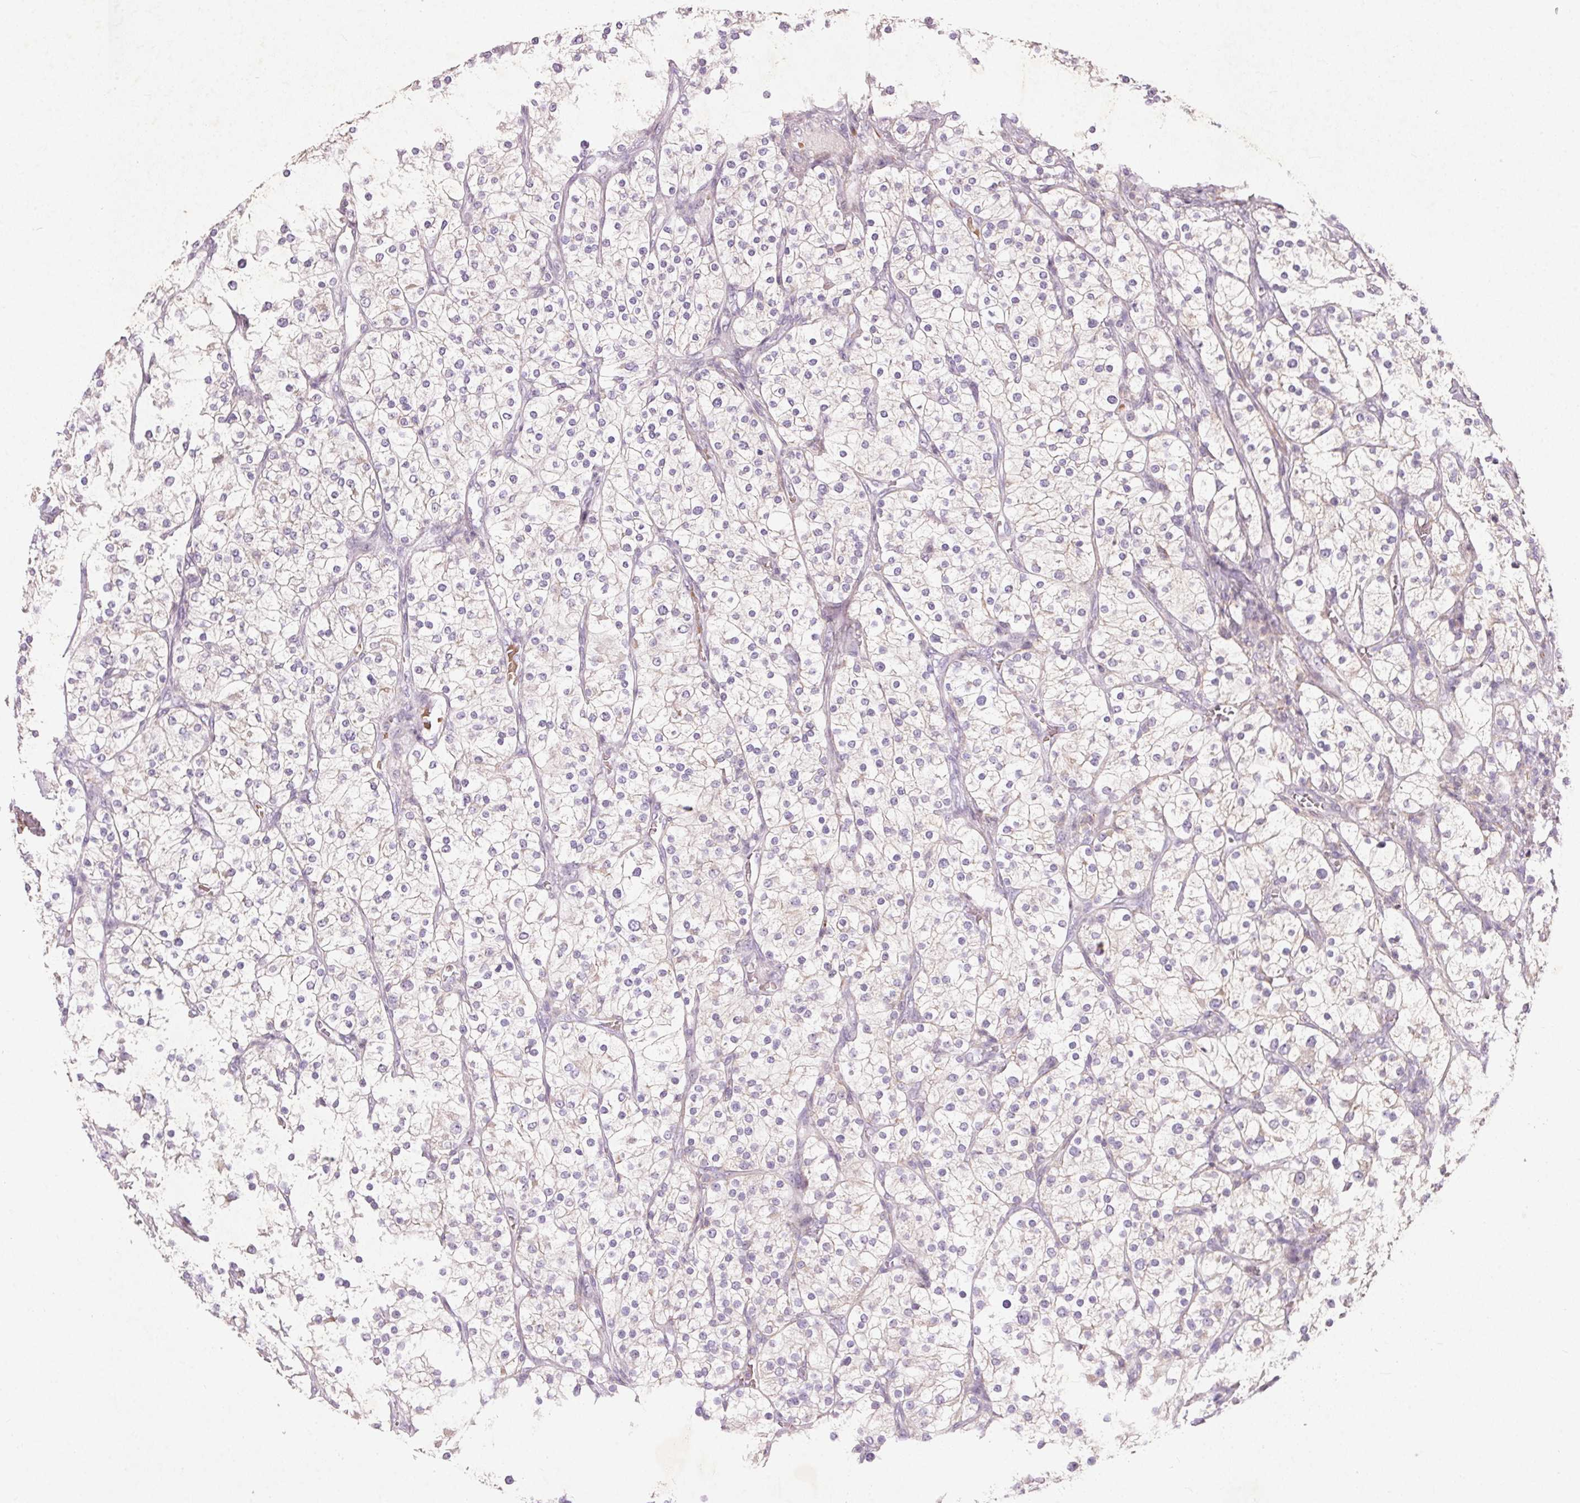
{"staining": {"intensity": "negative", "quantity": "none", "location": "none"}, "tissue": "renal cancer", "cell_type": "Tumor cells", "image_type": "cancer", "snomed": [{"axis": "morphology", "description": "Adenocarcinoma, NOS"}, {"axis": "topography", "description": "Kidney"}], "caption": "A high-resolution histopathology image shows immunohistochemistry staining of adenocarcinoma (renal), which reveals no significant positivity in tumor cells.", "gene": "KCNK15", "patient": {"sex": "male", "age": 80}}